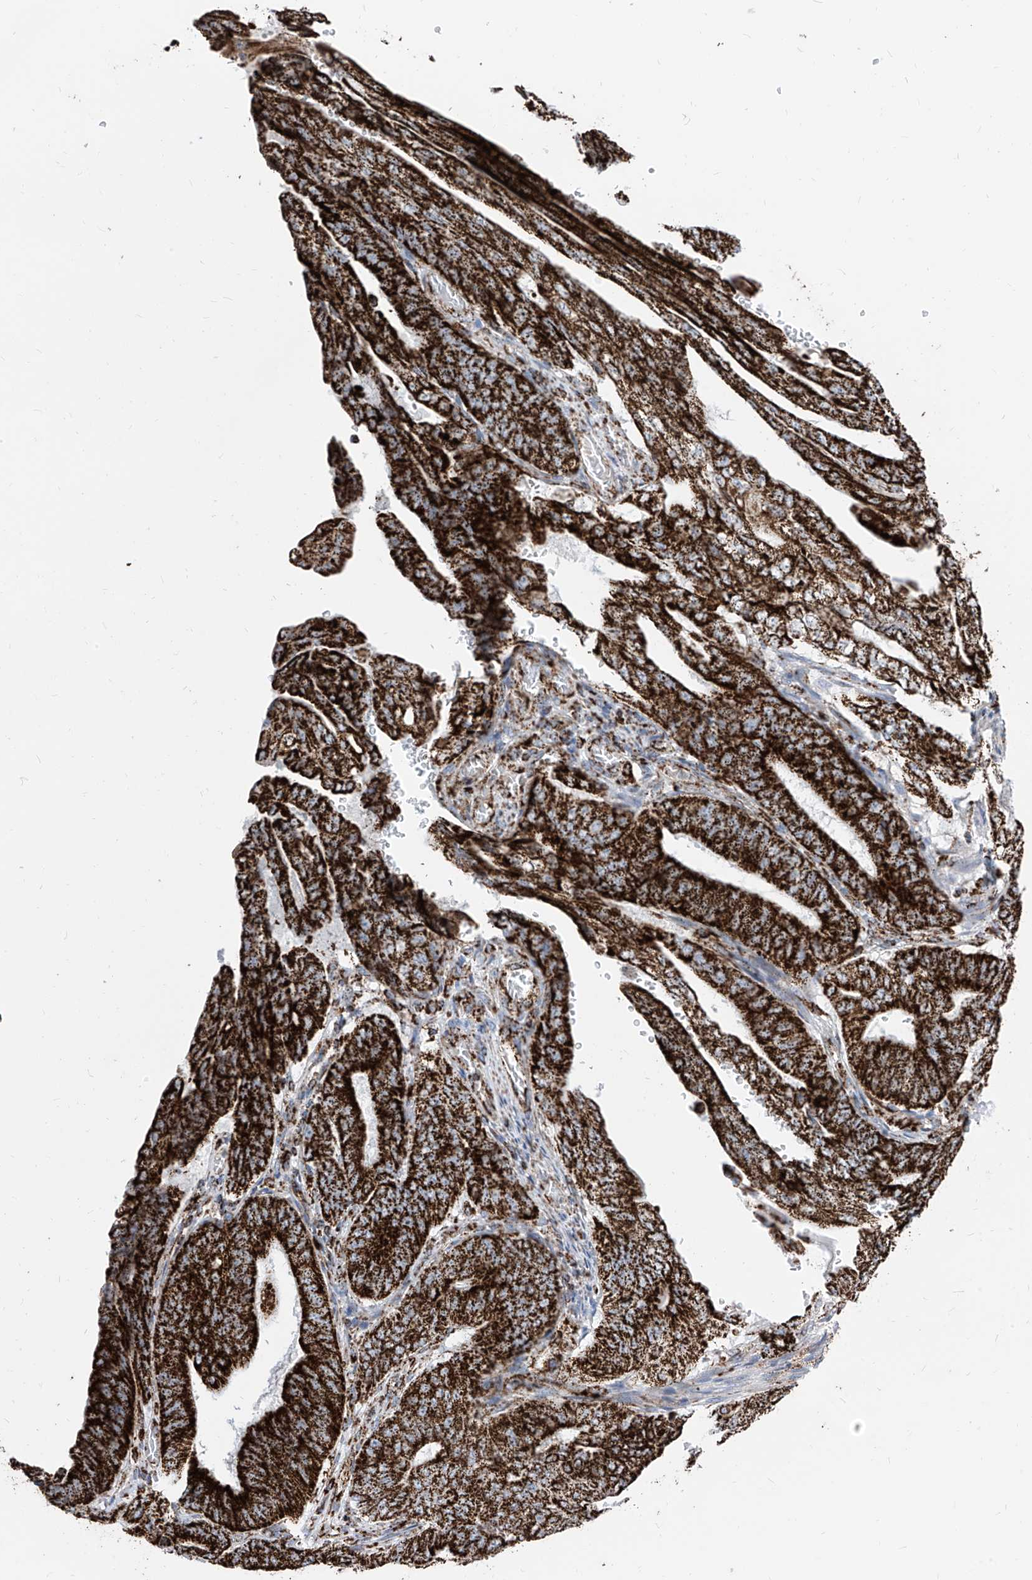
{"staining": {"intensity": "strong", "quantity": ">75%", "location": "cytoplasmic/membranous"}, "tissue": "stomach cancer", "cell_type": "Tumor cells", "image_type": "cancer", "snomed": [{"axis": "morphology", "description": "Adenocarcinoma, NOS"}, {"axis": "topography", "description": "Stomach"}], "caption": "Protein staining demonstrates strong cytoplasmic/membranous staining in approximately >75% of tumor cells in stomach cancer. (DAB IHC with brightfield microscopy, high magnification).", "gene": "COX5B", "patient": {"sex": "female", "age": 73}}